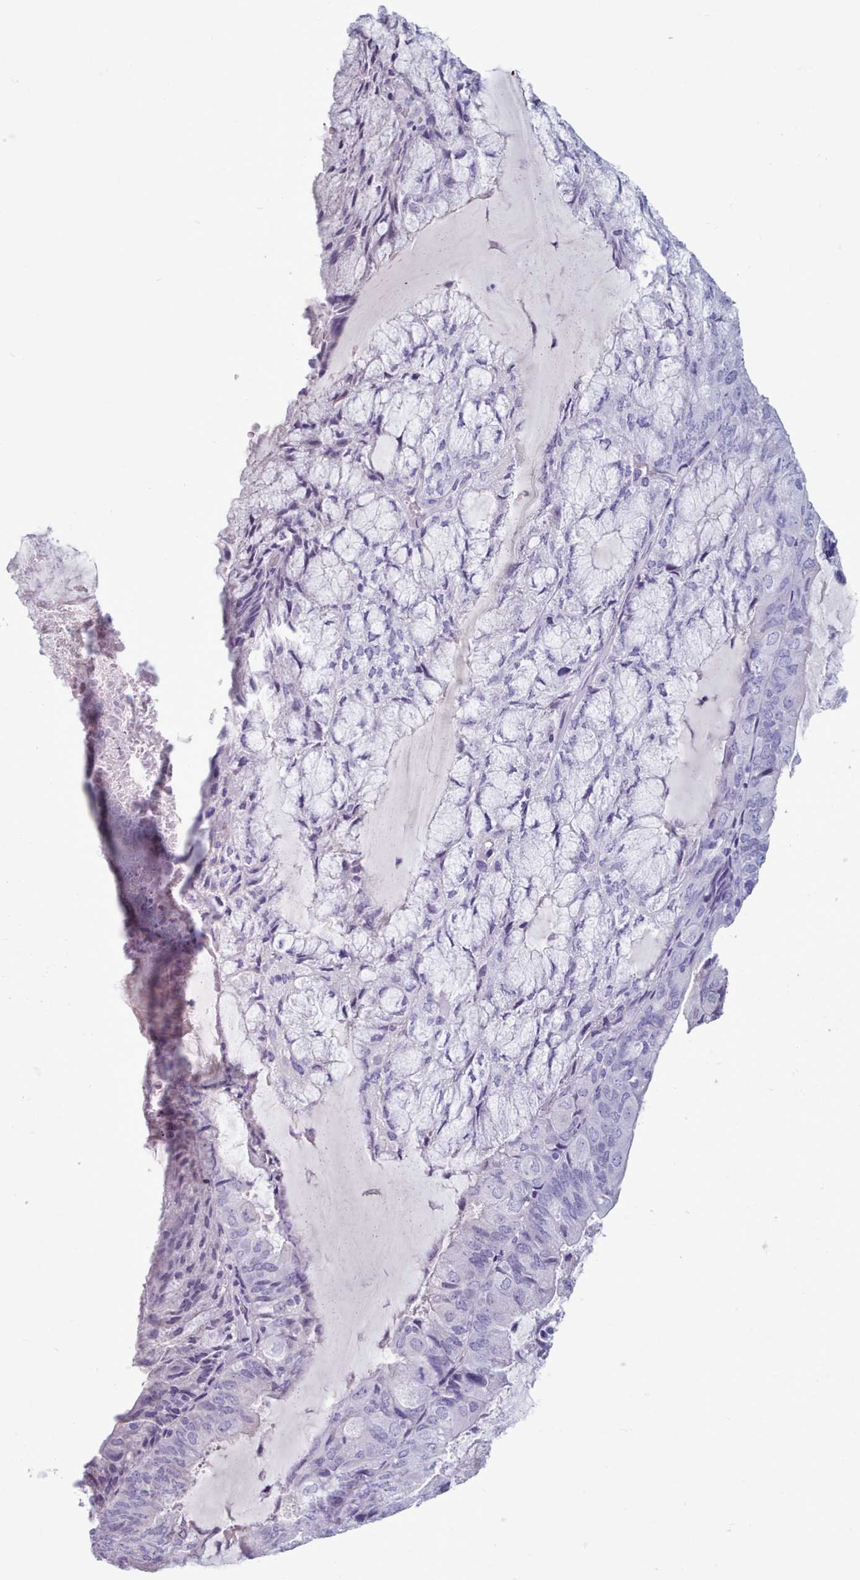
{"staining": {"intensity": "negative", "quantity": "none", "location": "none"}, "tissue": "endometrial cancer", "cell_type": "Tumor cells", "image_type": "cancer", "snomed": [{"axis": "morphology", "description": "Adenocarcinoma, NOS"}, {"axis": "topography", "description": "Endometrium"}], "caption": "The histopathology image reveals no significant expression in tumor cells of endometrial cancer (adenocarcinoma).", "gene": "ZNF43", "patient": {"sex": "female", "age": 81}}